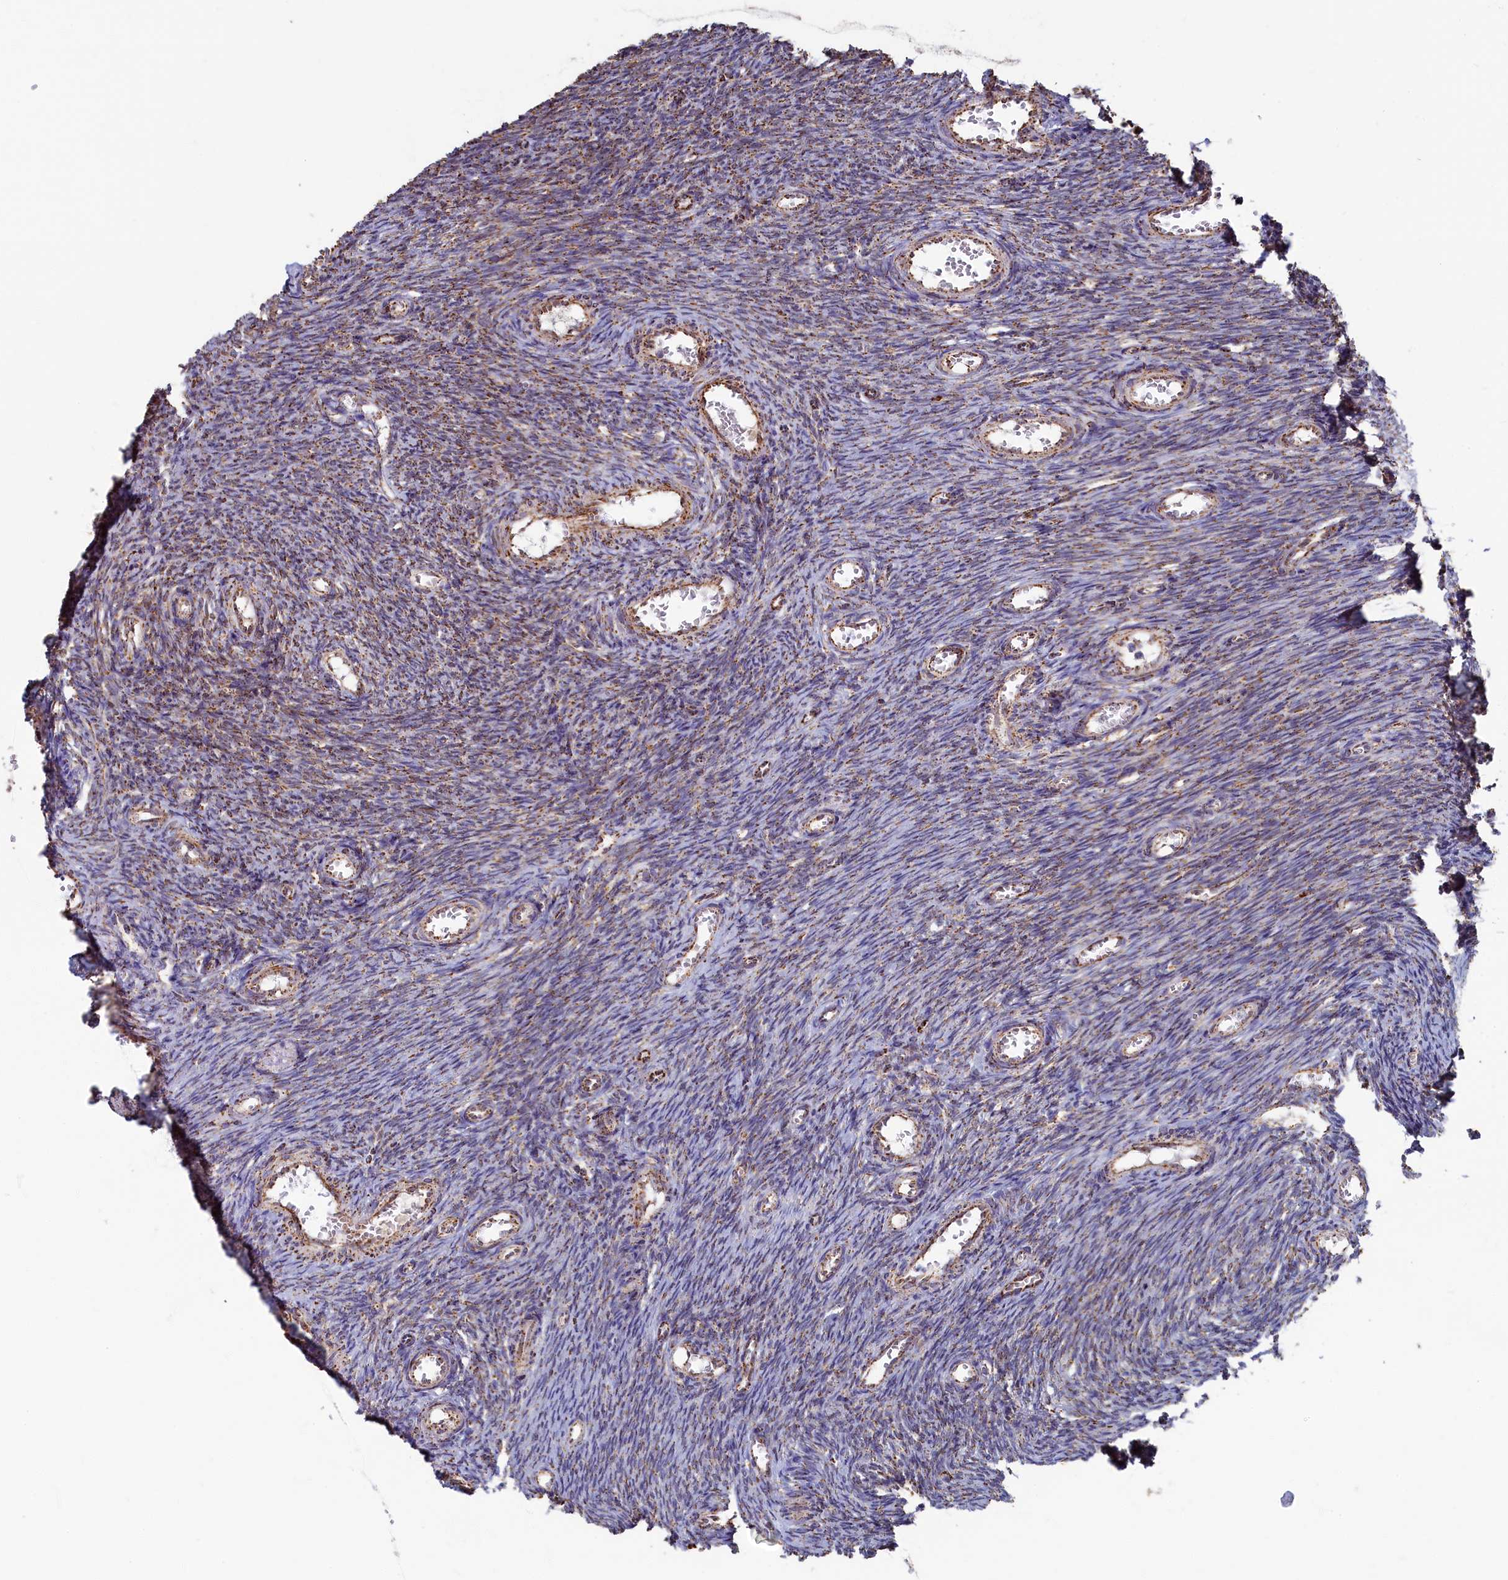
{"staining": {"intensity": "moderate", "quantity": ">75%", "location": "cytoplasmic/membranous"}, "tissue": "ovary", "cell_type": "Follicle cells", "image_type": "normal", "snomed": [{"axis": "morphology", "description": "Normal tissue, NOS"}, {"axis": "topography", "description": "Ovary"}], "caption": "High-power microscopy captured an immunohistochemistry (IHC) image of normal ovary, revealing moderate cytoplasmic/membranous staining in about >75% of follicle cells.", "gene": "SPR", "patient": {"sex": "female", "age": 44}}